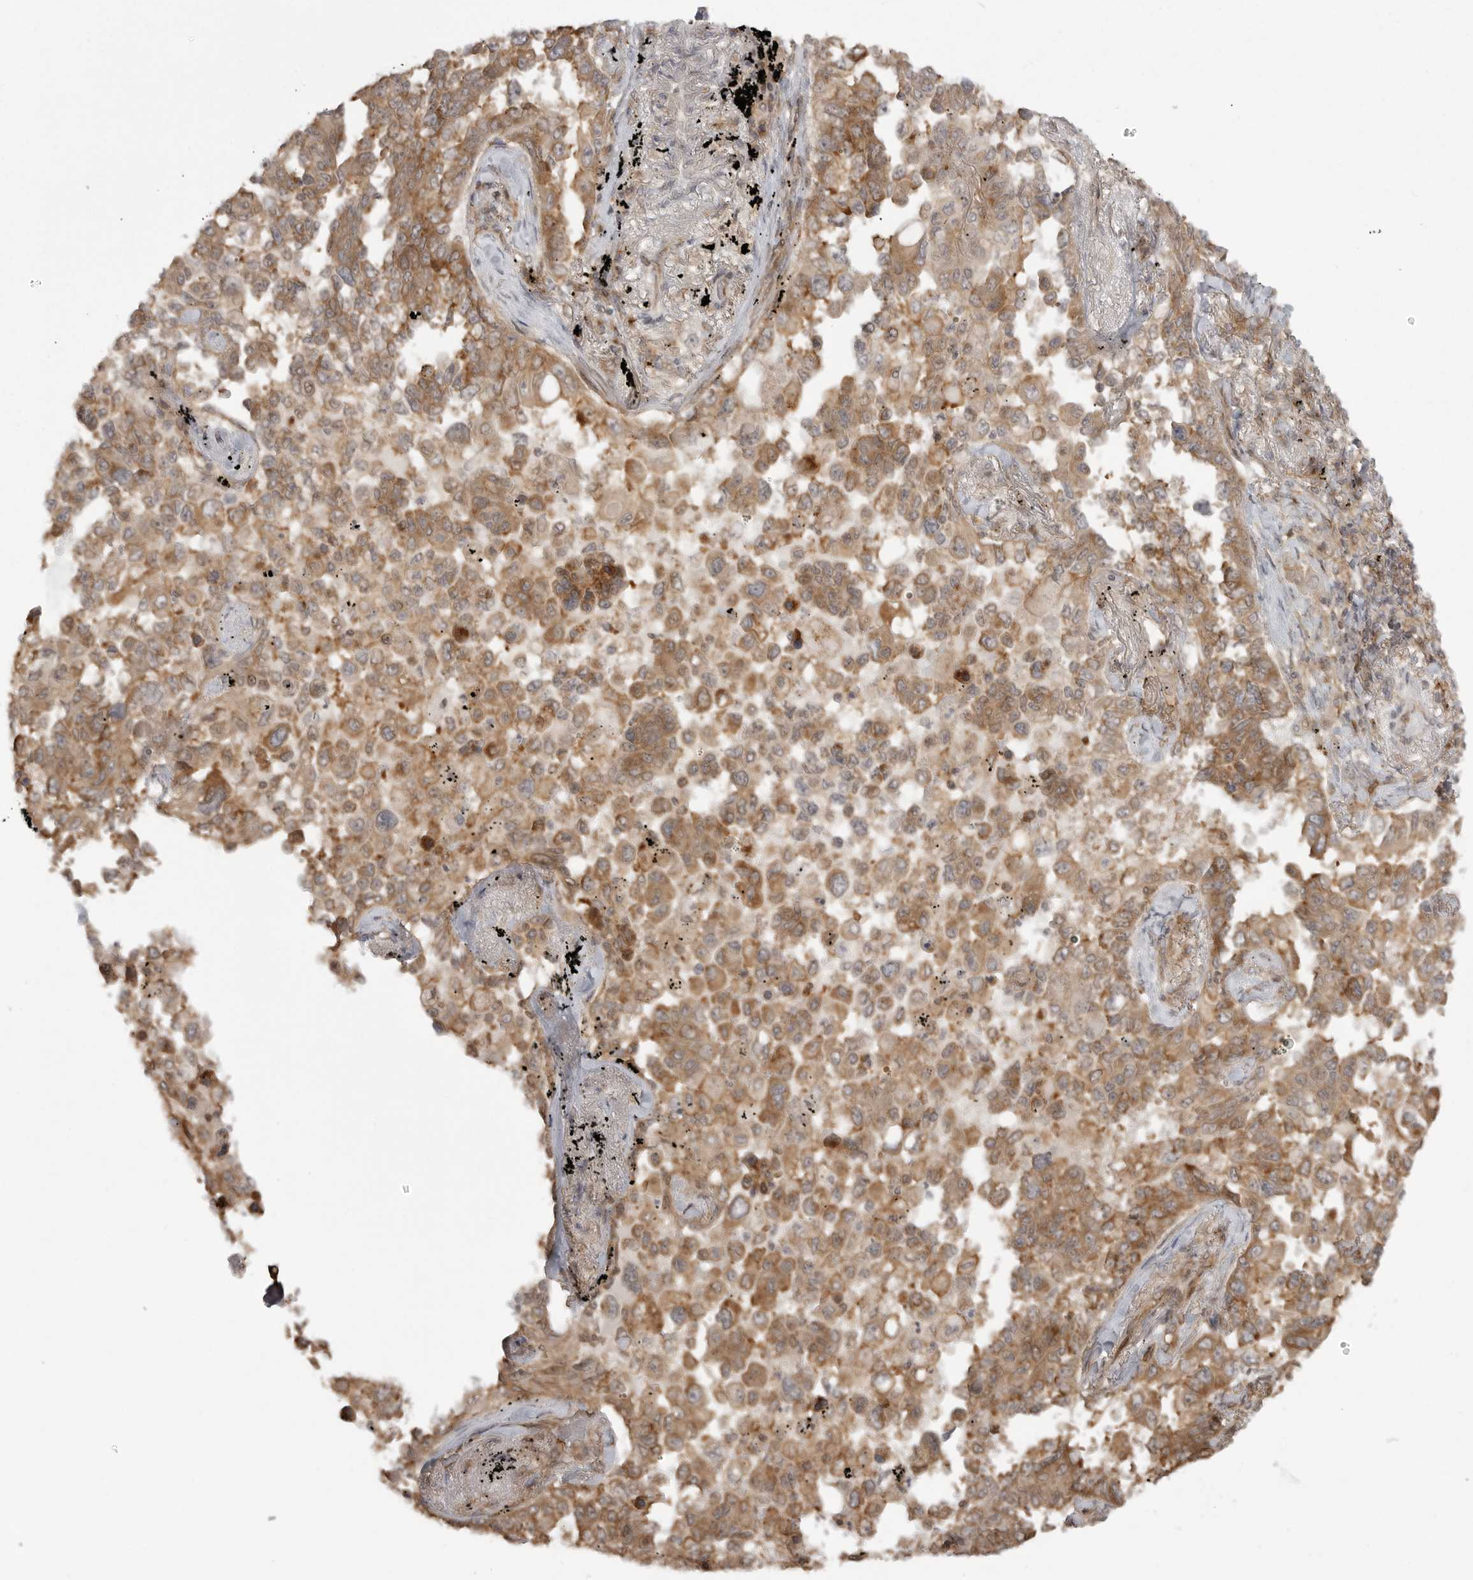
{"staining": {"intensity": "moderate", "quantity": ">75%", "location": "cytoplasmic/membranous"}, "tissue": "lung cancer", "cell_type": "Tumor cells", "image_type": "cancer", "snomed": [{"axis": "morphology", "description": "Adenocarcinoma, NOS"}, {"axis": "topography", "description": "Lung"}], "caption": "This micrograph shows lung adenocarcinoma stained with IHC to label a protein in brown. The cytoplasmic/membranous of tumor cells show moderate positivity for the protein. Nuclei are counter-stained blue.", "gene": "FAT3", "patient": {"sex": "female", "age": 67}}